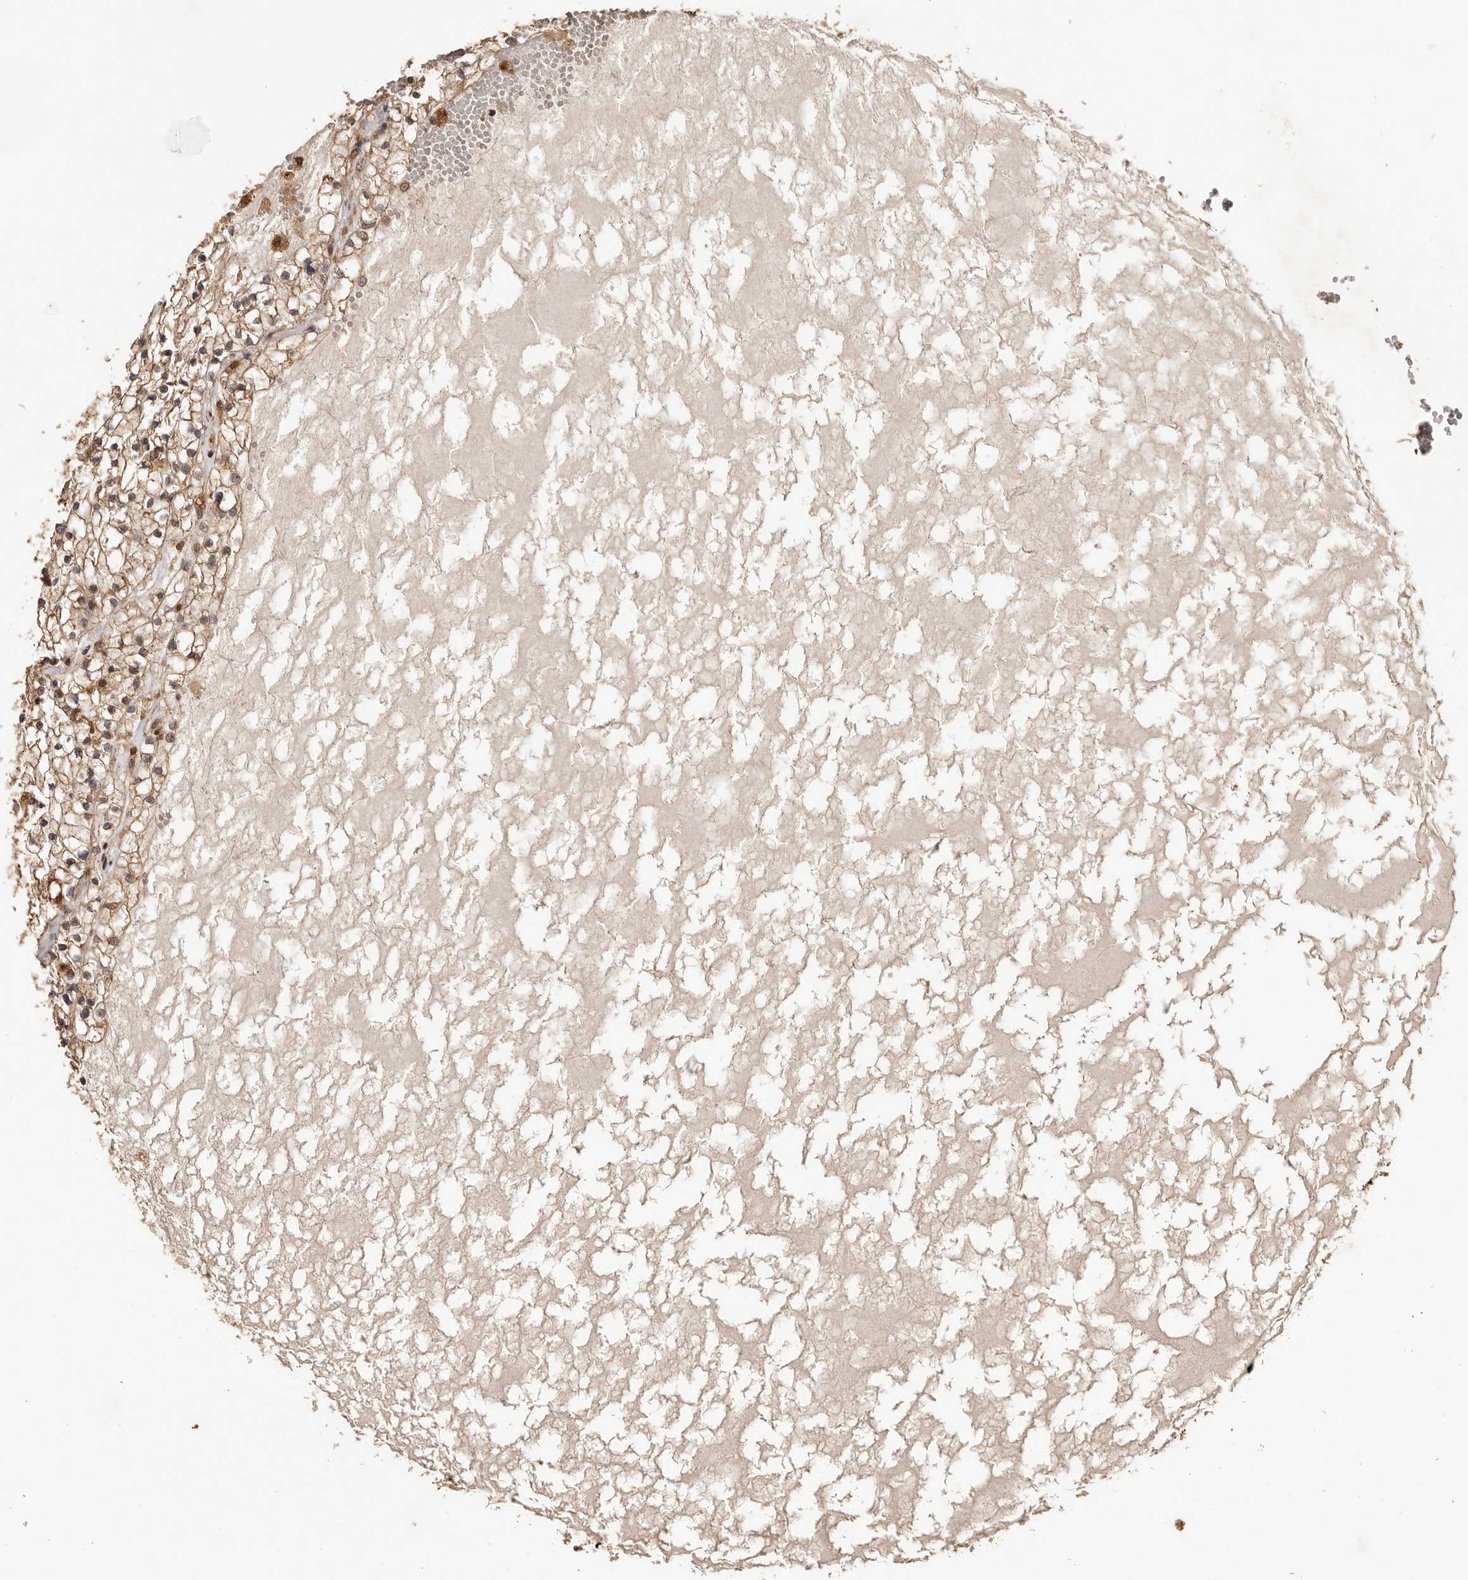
{"staining": {"intensity": "moderate", "quantity": ">75%", "location": "cytoplasmic/membranous"}, "tissue": "renal cancer", "cell_type": "Tumor cells", "image_type": "cancer", "snomed": [{"axis": "morphology", "description": "Normal tissue, NOS"}, {"axis": "morphology", "description": "Adenocarcinoma, NOS"}, {"axis": "topography", "description": "Kidney"}], "caption": "A medium amount of moderate cytoplasmic/membranous staining is present in approximately >75% of tumor cells in renal cancer tissue.", "gene": "UBR2", "patient": {"sex": "male", "age": 68}}